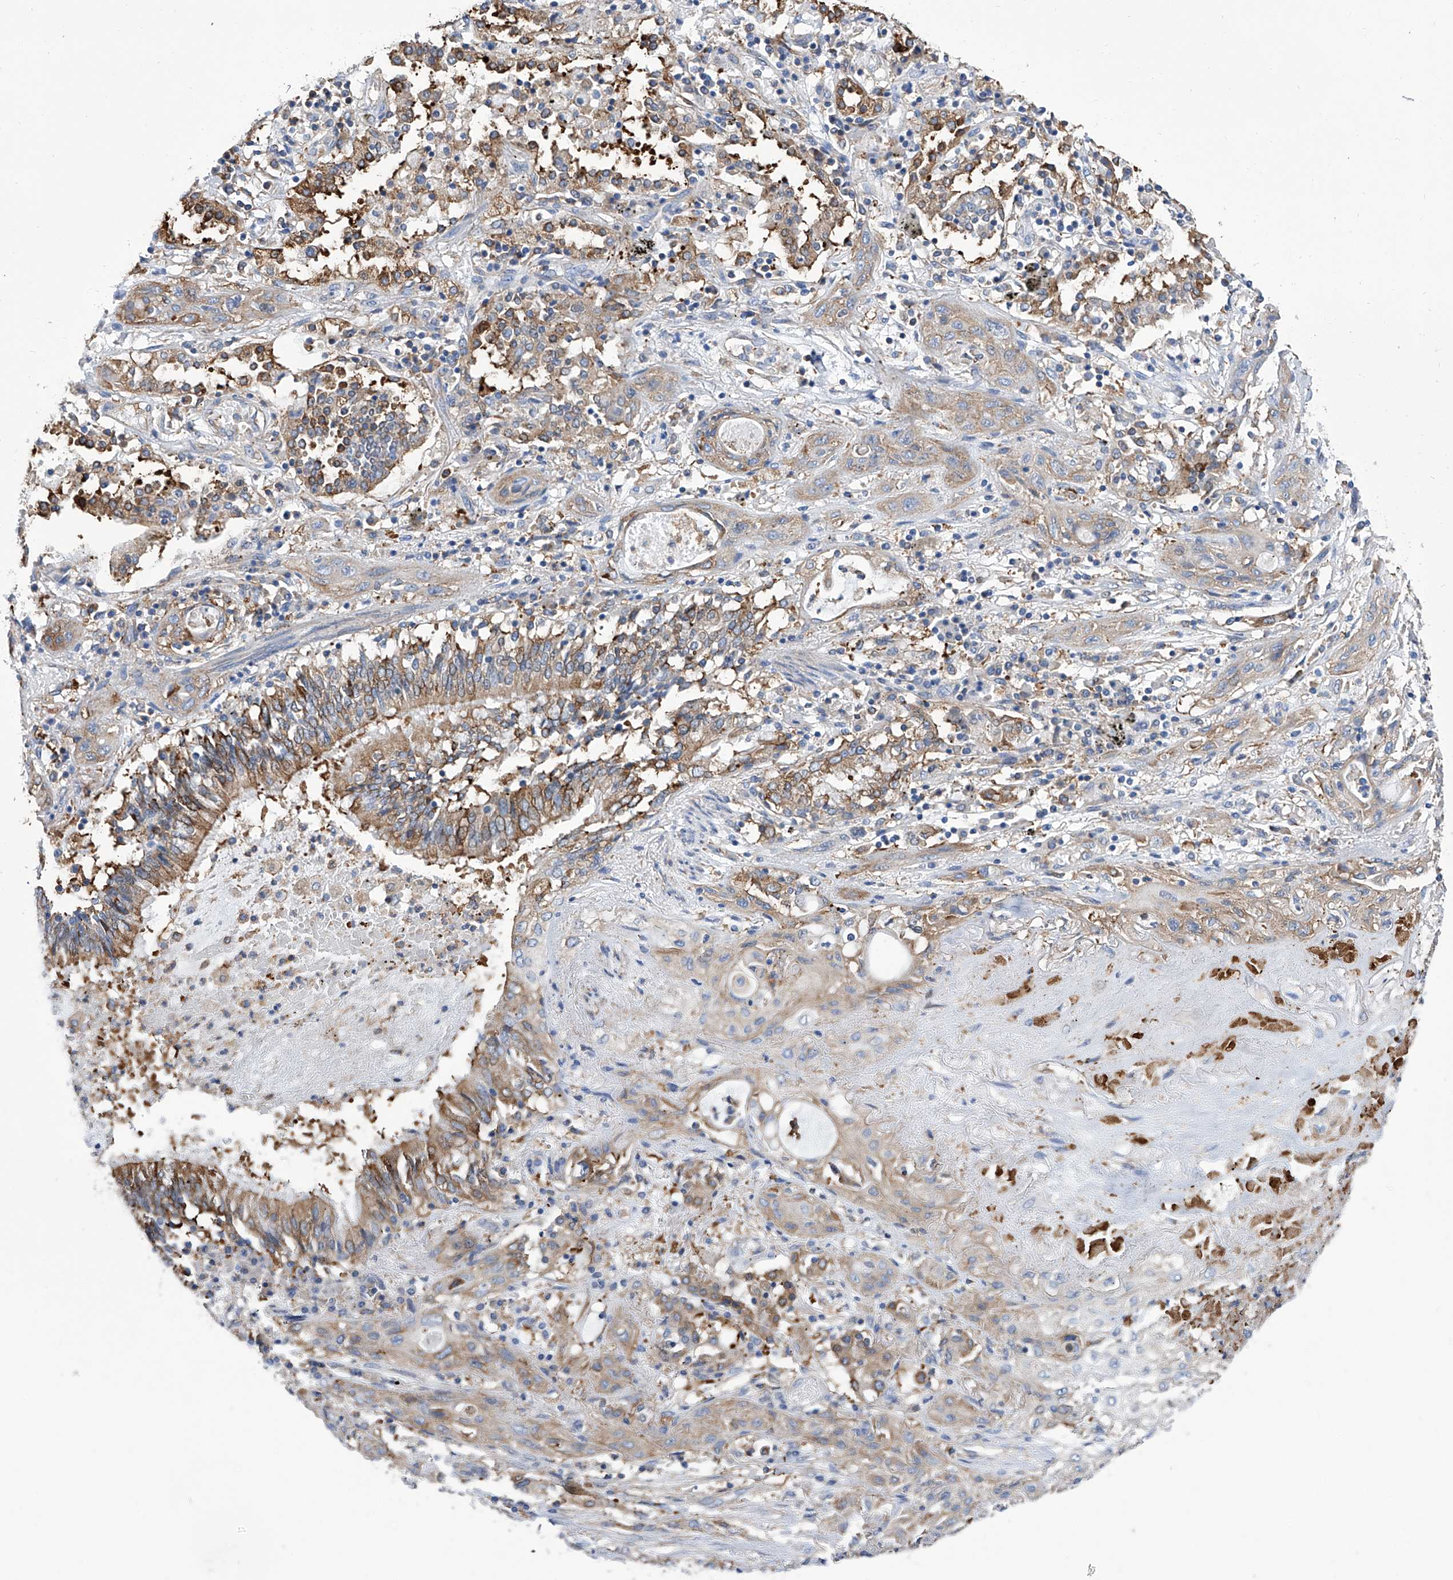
{"staining": {"intensity": "weak", "quantity": "25%-75%", "location": "cytoplasmic/membranous"}, "tissue": "lung cancer", "cell_type": "Tumor cells", "image_type": "cancer", "snomed": [{"axis": "morphology", "description": "Squamous cell carcinoma, NOS"}, {"axis": "topography", "description": "Lung"}], "caption": "Human lung cancer (squamous cell carcinoma) stained with a brown dye demonstrates weak cytoplasmic/membranous positive positivity in about 25%-75% of tumor cells.", "gene": "GPT", "patient": {"sex": "female", "age": 47}}